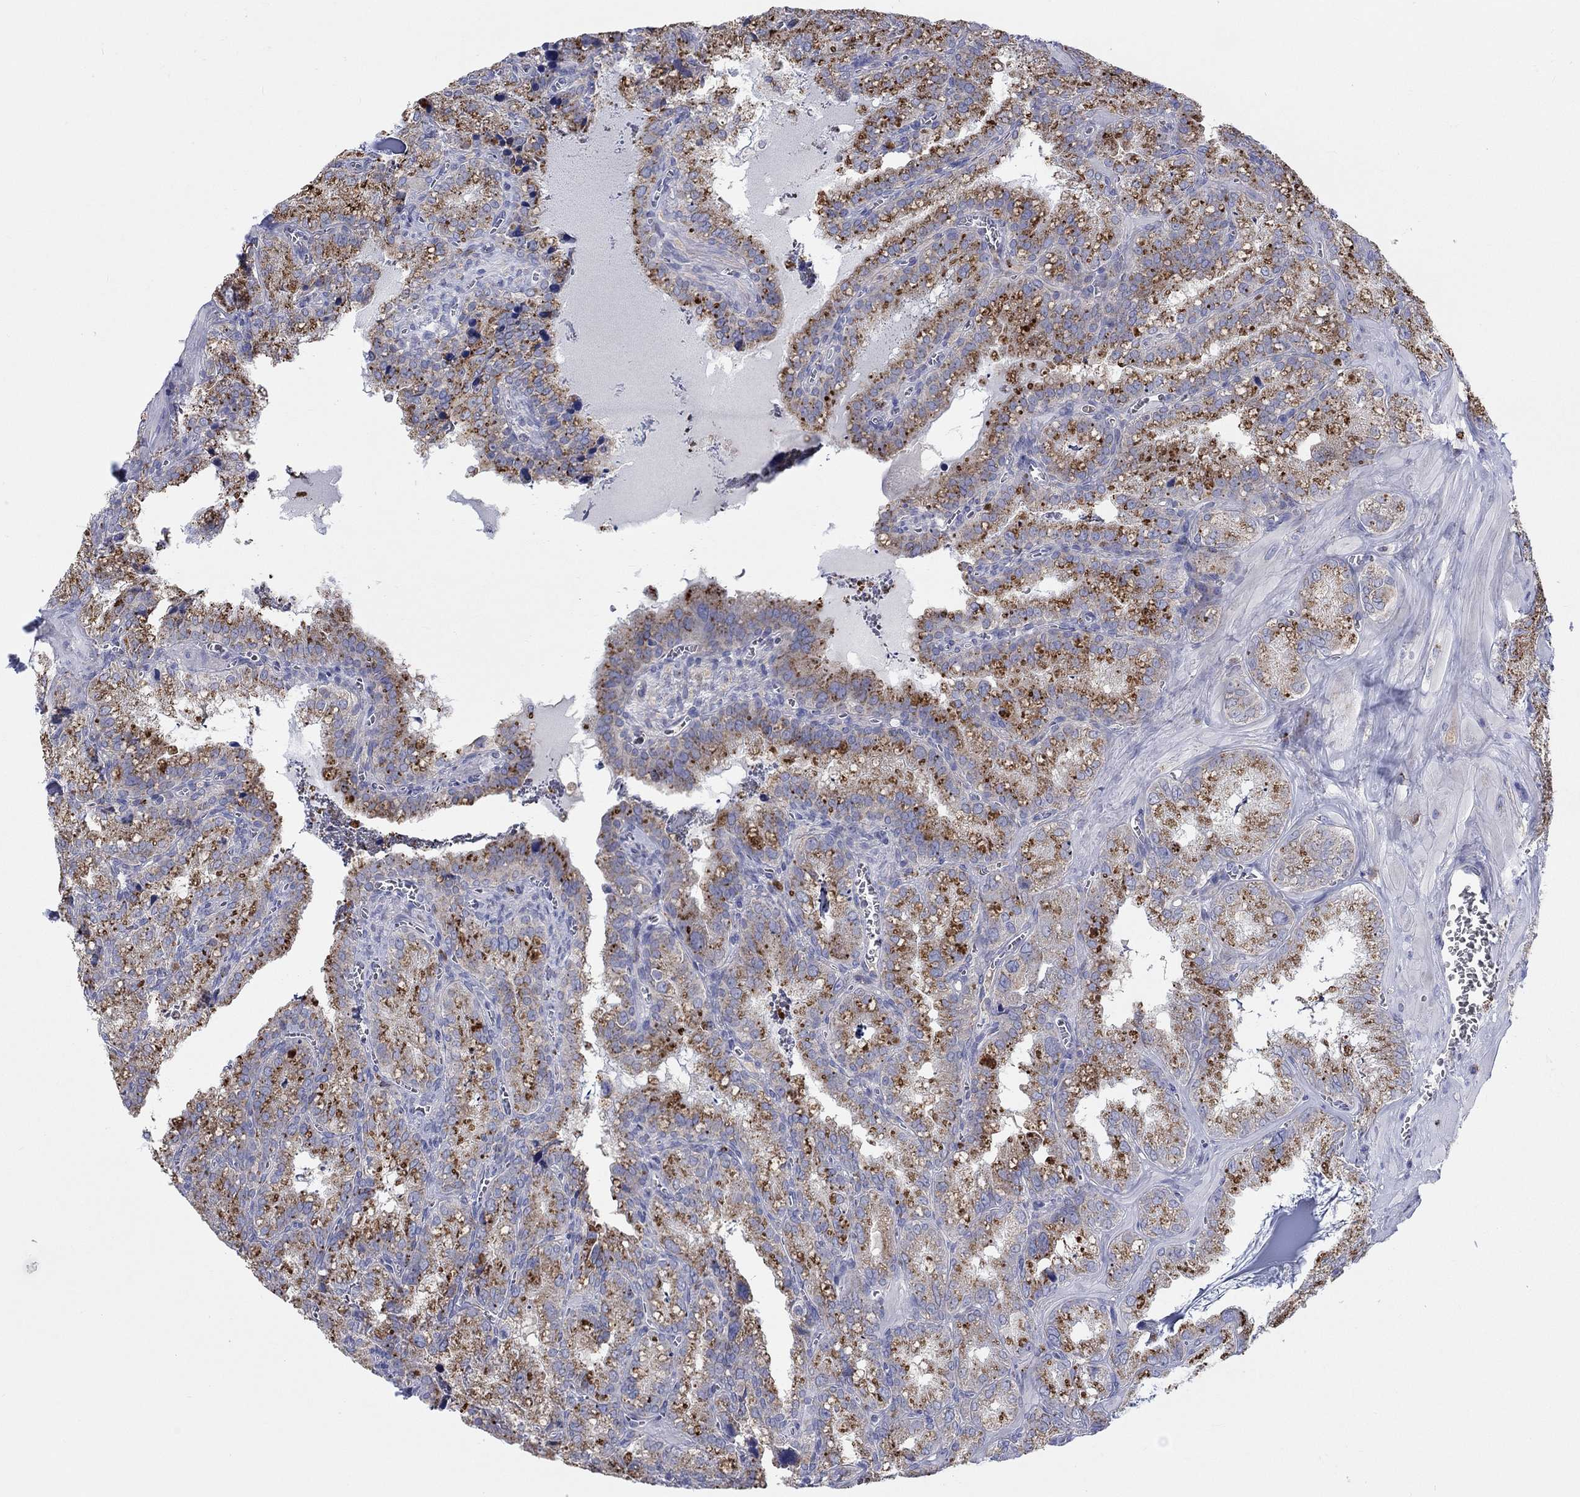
{"staining": {"intensity": "moderate", "quantity": ">75%", "location": "cytoplasmic/membranous"}, "tissue": "seminal vesicle", "cell_type": "Glandular cells", "image_type": "normal", "snomed": [{"axis": "morphology", "description": "Normal tissue, NOS"}, {"axis": "topography", "description": "Seminal veicle"}], "caption": "Glandular cells display medium levels of moderate cytoplasmic/membranous expression in about >75% of cells in unremarkable seminal vesicle. (Brightfield microscopy of DAB IHC at high magnification).", "gene": "BCO2", "patient": {"sex": "male", "age": 57}}